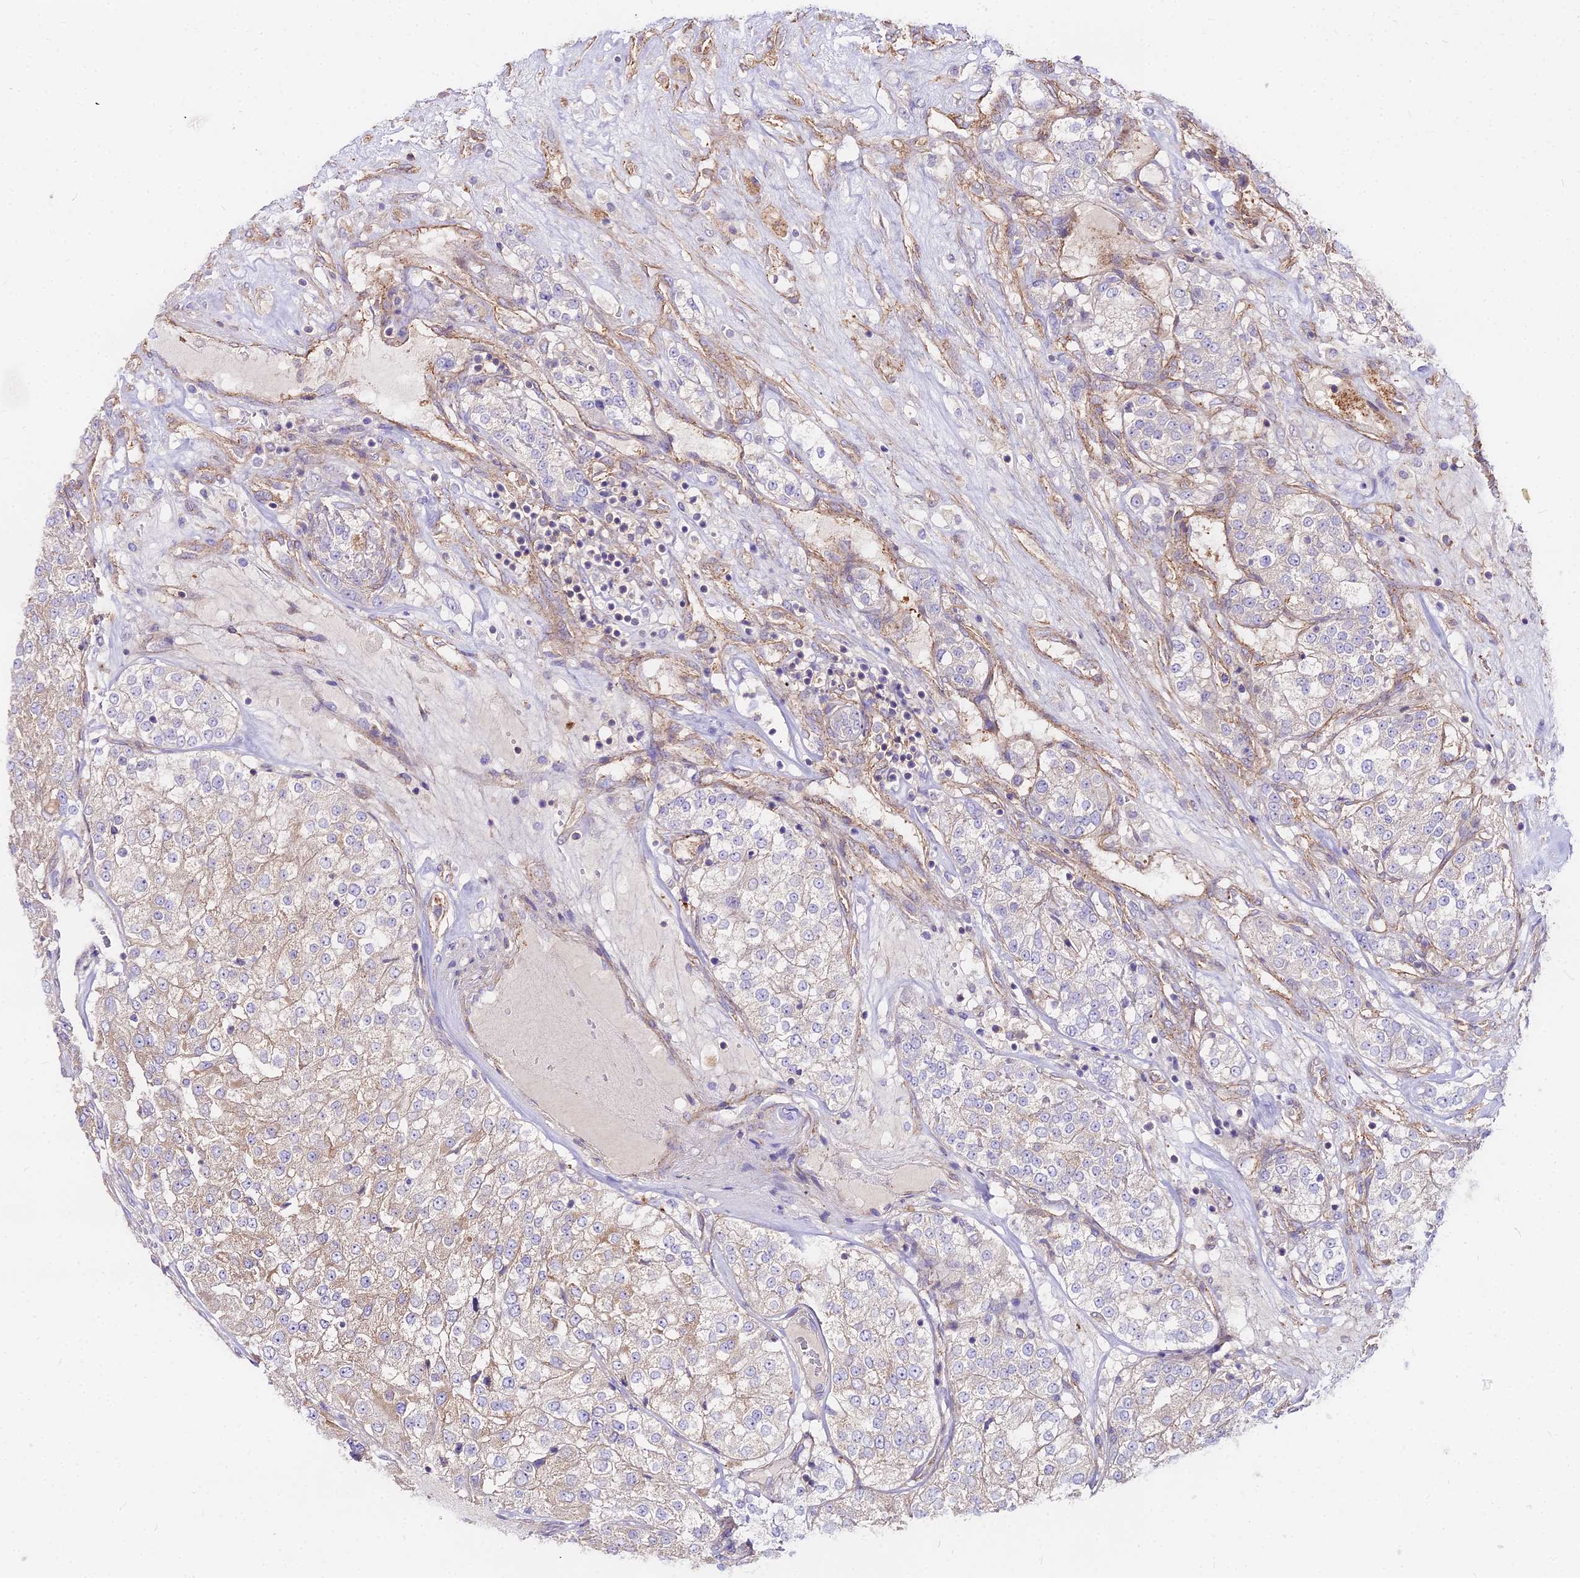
{"staining": {"intensity": "moderate", "quantity": "25%-75%", "location": "cytoplasmic/membranous"}, "tissue": "renal cancer", "cell_type": "Tumor cells", "image_type": "cancer", "snomed": [{"axis": "morphology", "description": "Adenocarcinoma, NOS"}, {"axis": "topography", "description": "Kidney"}], "caption": "Immunohistochemical staining of renal cancer (adenocarcinoma) shows medium levels of moderate cytoplasmic/membranous expression in approximately 25%-75% of tumor cells. (DAB IHC with brightfield microscopy, high magnification).", "gene": "GLYAT", "patient": {"sex": "female", "age": 63}}